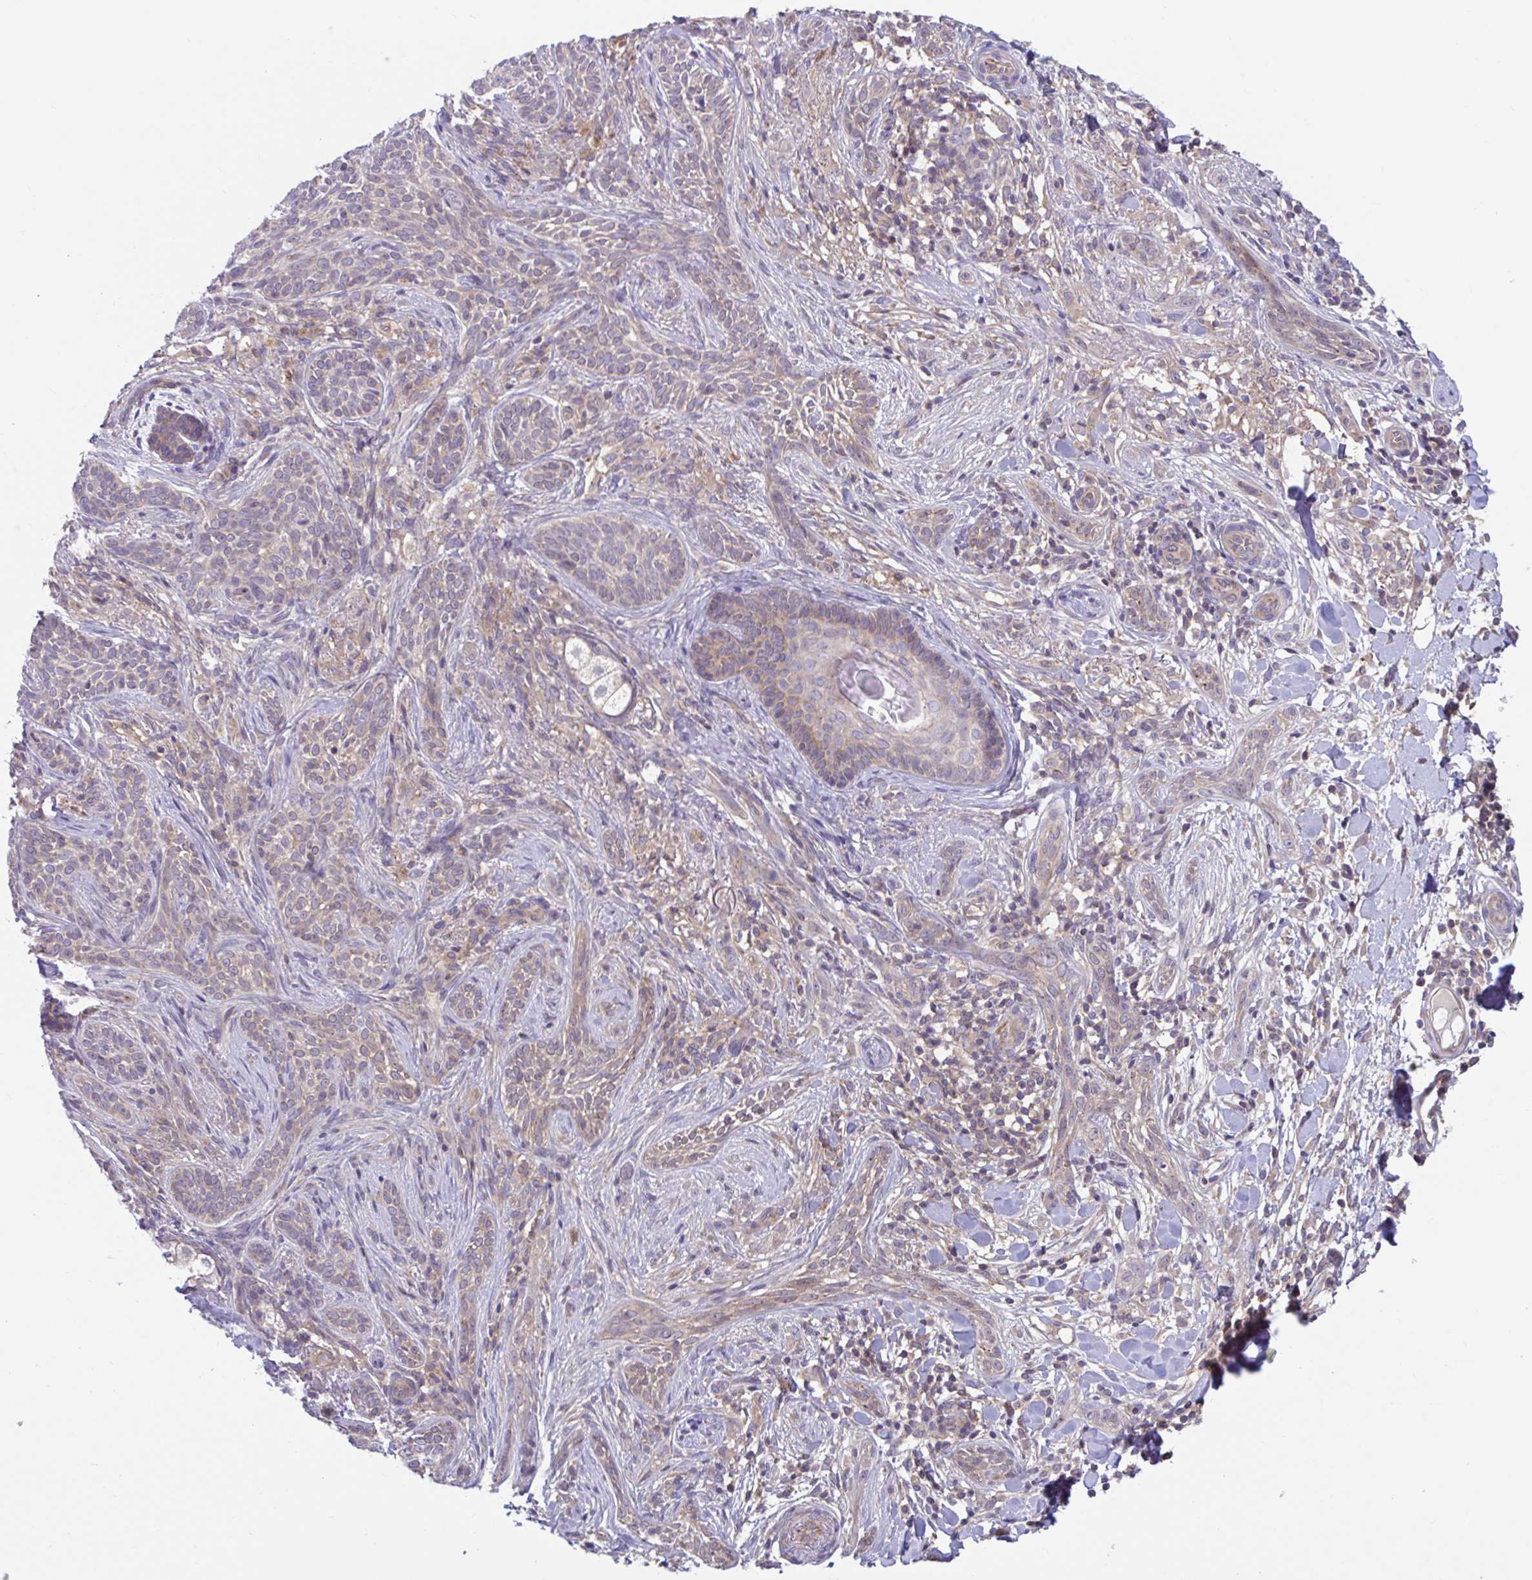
{"staining": {"intensity": "weak", "quantity": "25%-75%", "location": "cytoplasmic/membranous"}, "tissue": "skin cancer", "cell_type": "Tumor cells", "image_type": "cancer", "snomed": [{"axis": "morphology", "description": "Basal cell carcinoma"}, {"axis": "topography", "description": "Skin"}], "caption": "An immunohistochemistry (IHC) photomicrograph of neoplastic tissue is shown. Protein staining in brown labels weak cytoplasmic/membranous positivity in basal cell carcinoma (skin) within tumor cells.", "gene": "IST1", "patient": {"sex": "male", "age": 75}}